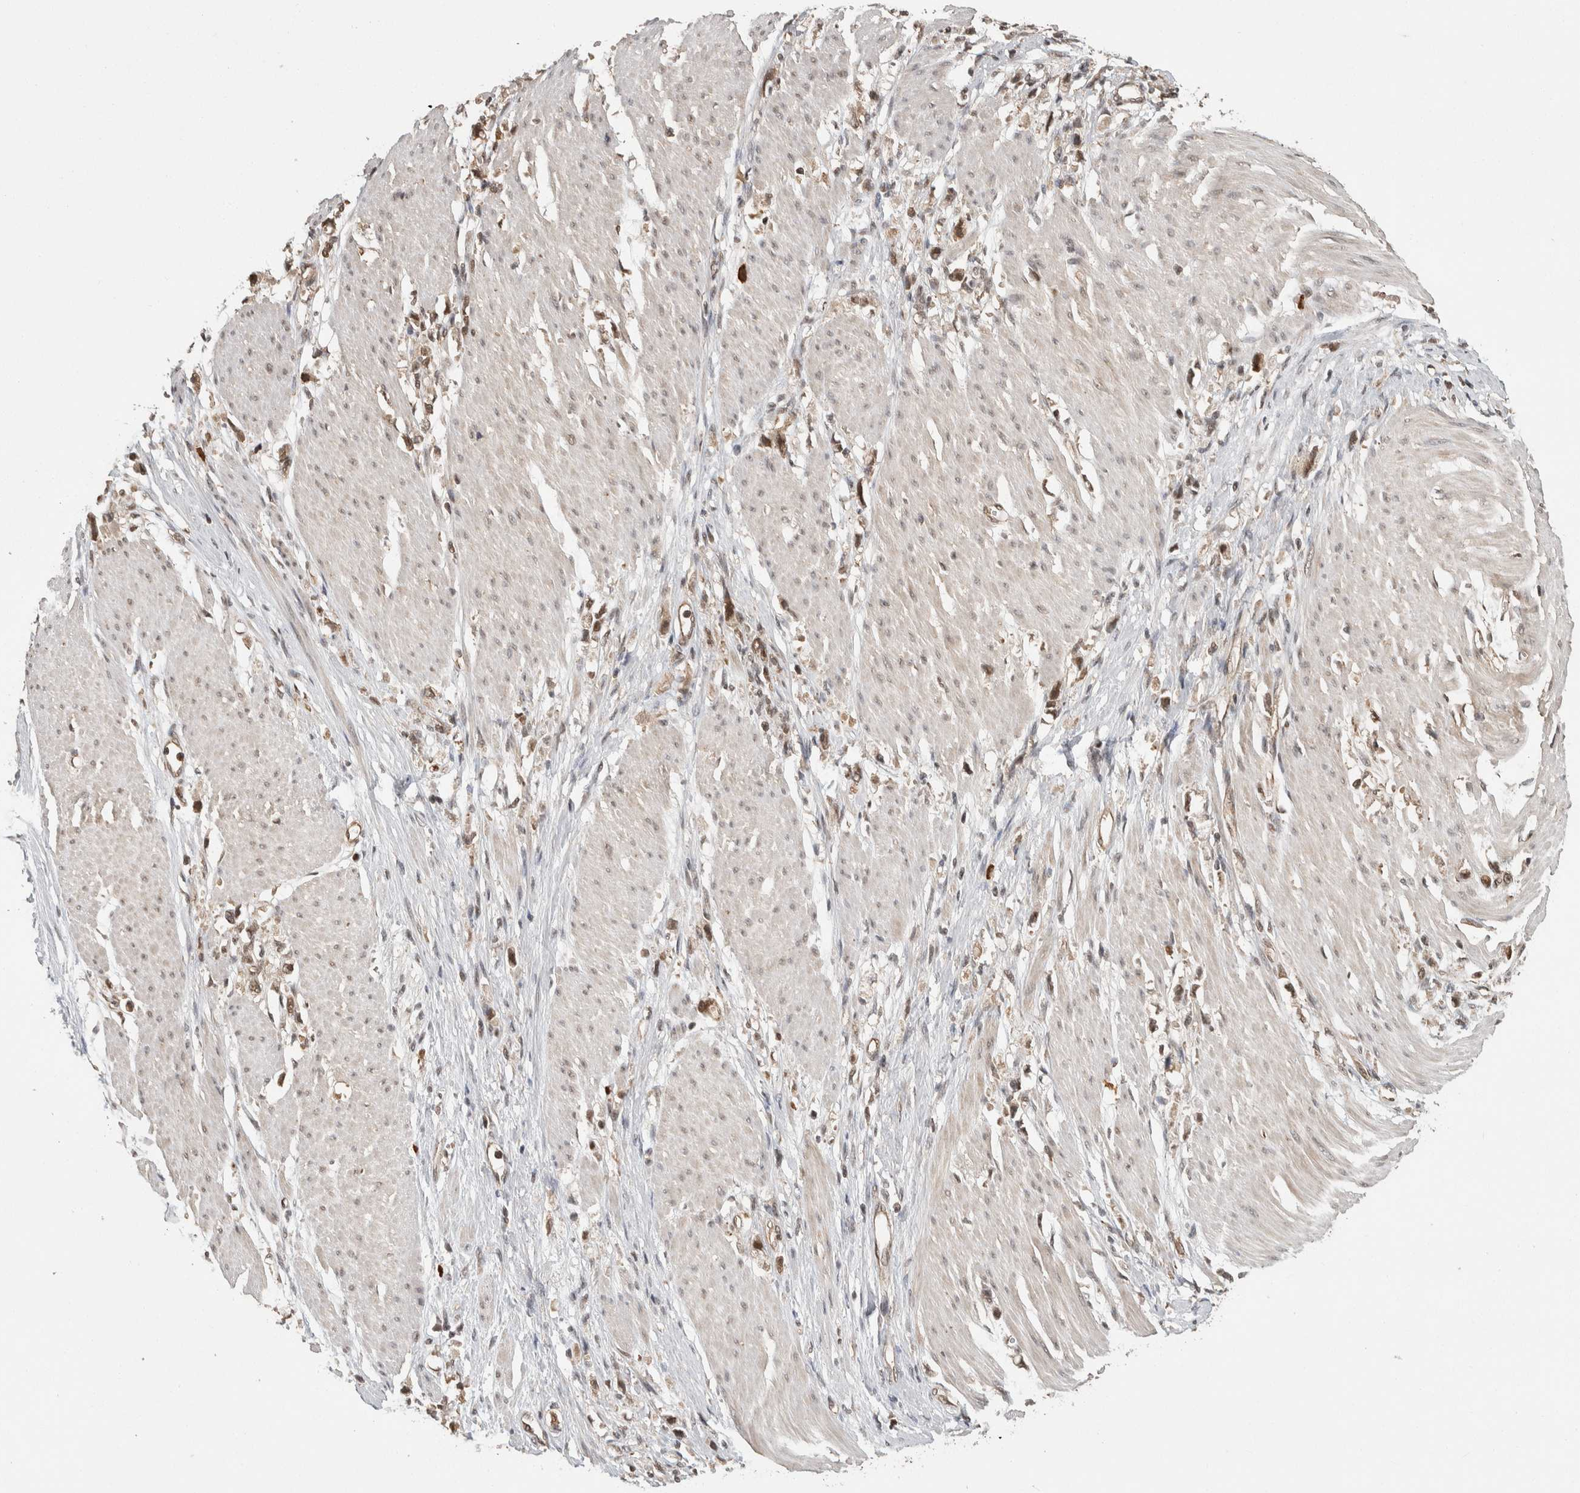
{"staining": {"intensity": "moderate", "quantity": ">75%", "location": "nuclear"}, "tissue": "stomach cancer", "cell_type": "Tumor cells", "image_type": "cancer", "snomed": [{"axis": "morphology", "description": "Adenocarcinoma, NOS"}, {"axis": "topography", "description": "Stomach"}], "caption": "Stomach cancer stained for a protein displays moderate nuclear positivity in tumor cells. Ihc stains the protein of interest in brown and the nuclei are stained blue.", "gene": "ZNF592", "patient": {"sex": "female", "age": 59}}